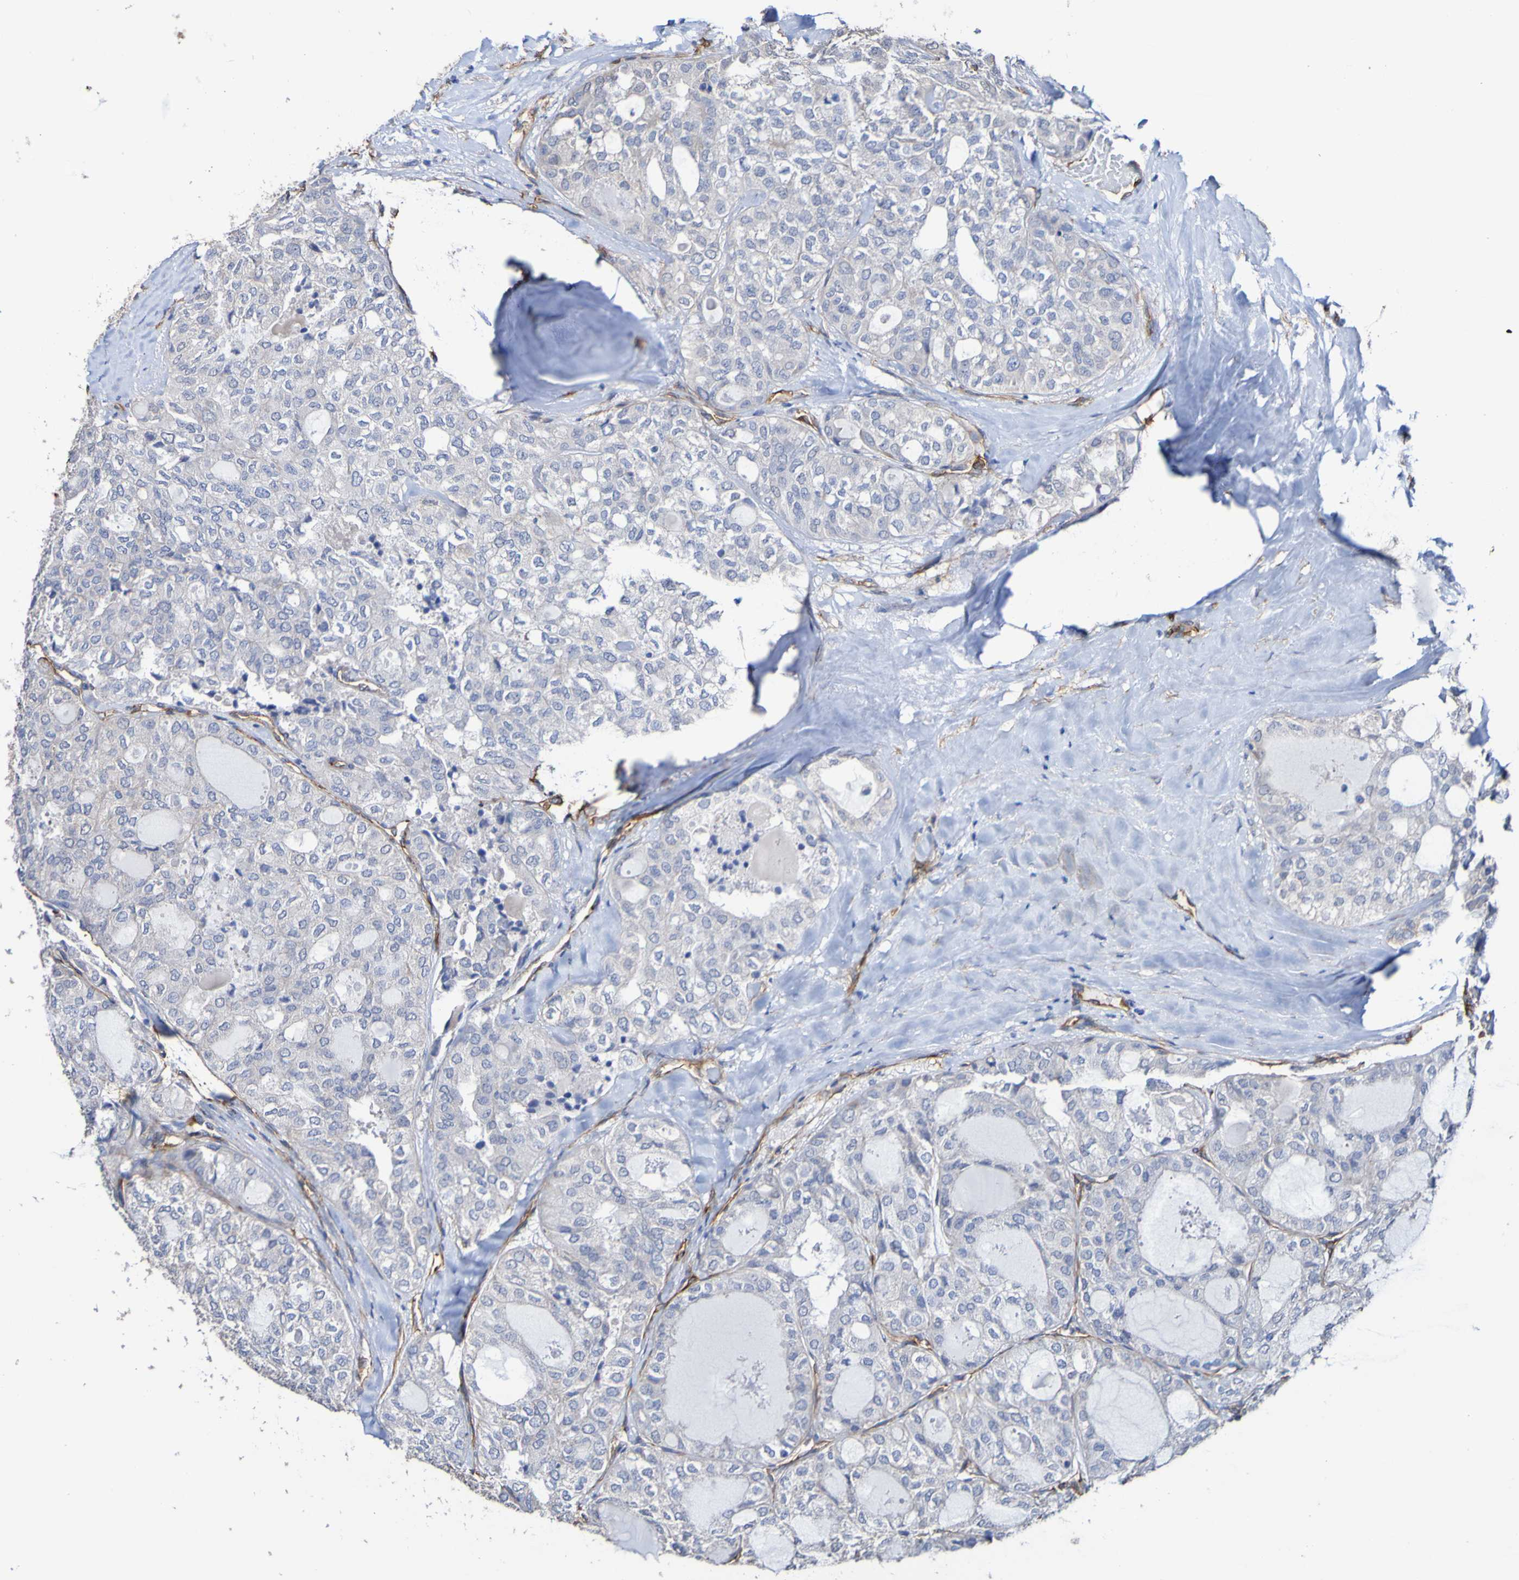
{"staining": {"intensity": "negative", "quantity": "none", "location": "none"}, "tissue": "thyroid cancer", "cell_type": "Tumor cells", "image_type": "cancer", "snomed": [{"axis": "morphology", "description": "Follicular adenoma carcinoma, NOS"}, {"axis": "topography", "description": "Thyroid gland"}], "caption": "The micrograph displays no staining of tumor cells in follicular adenoma carcinoma (thyroid).", "gene": "ELMOD3", "patient": {"sex": "male", "age": 75}}